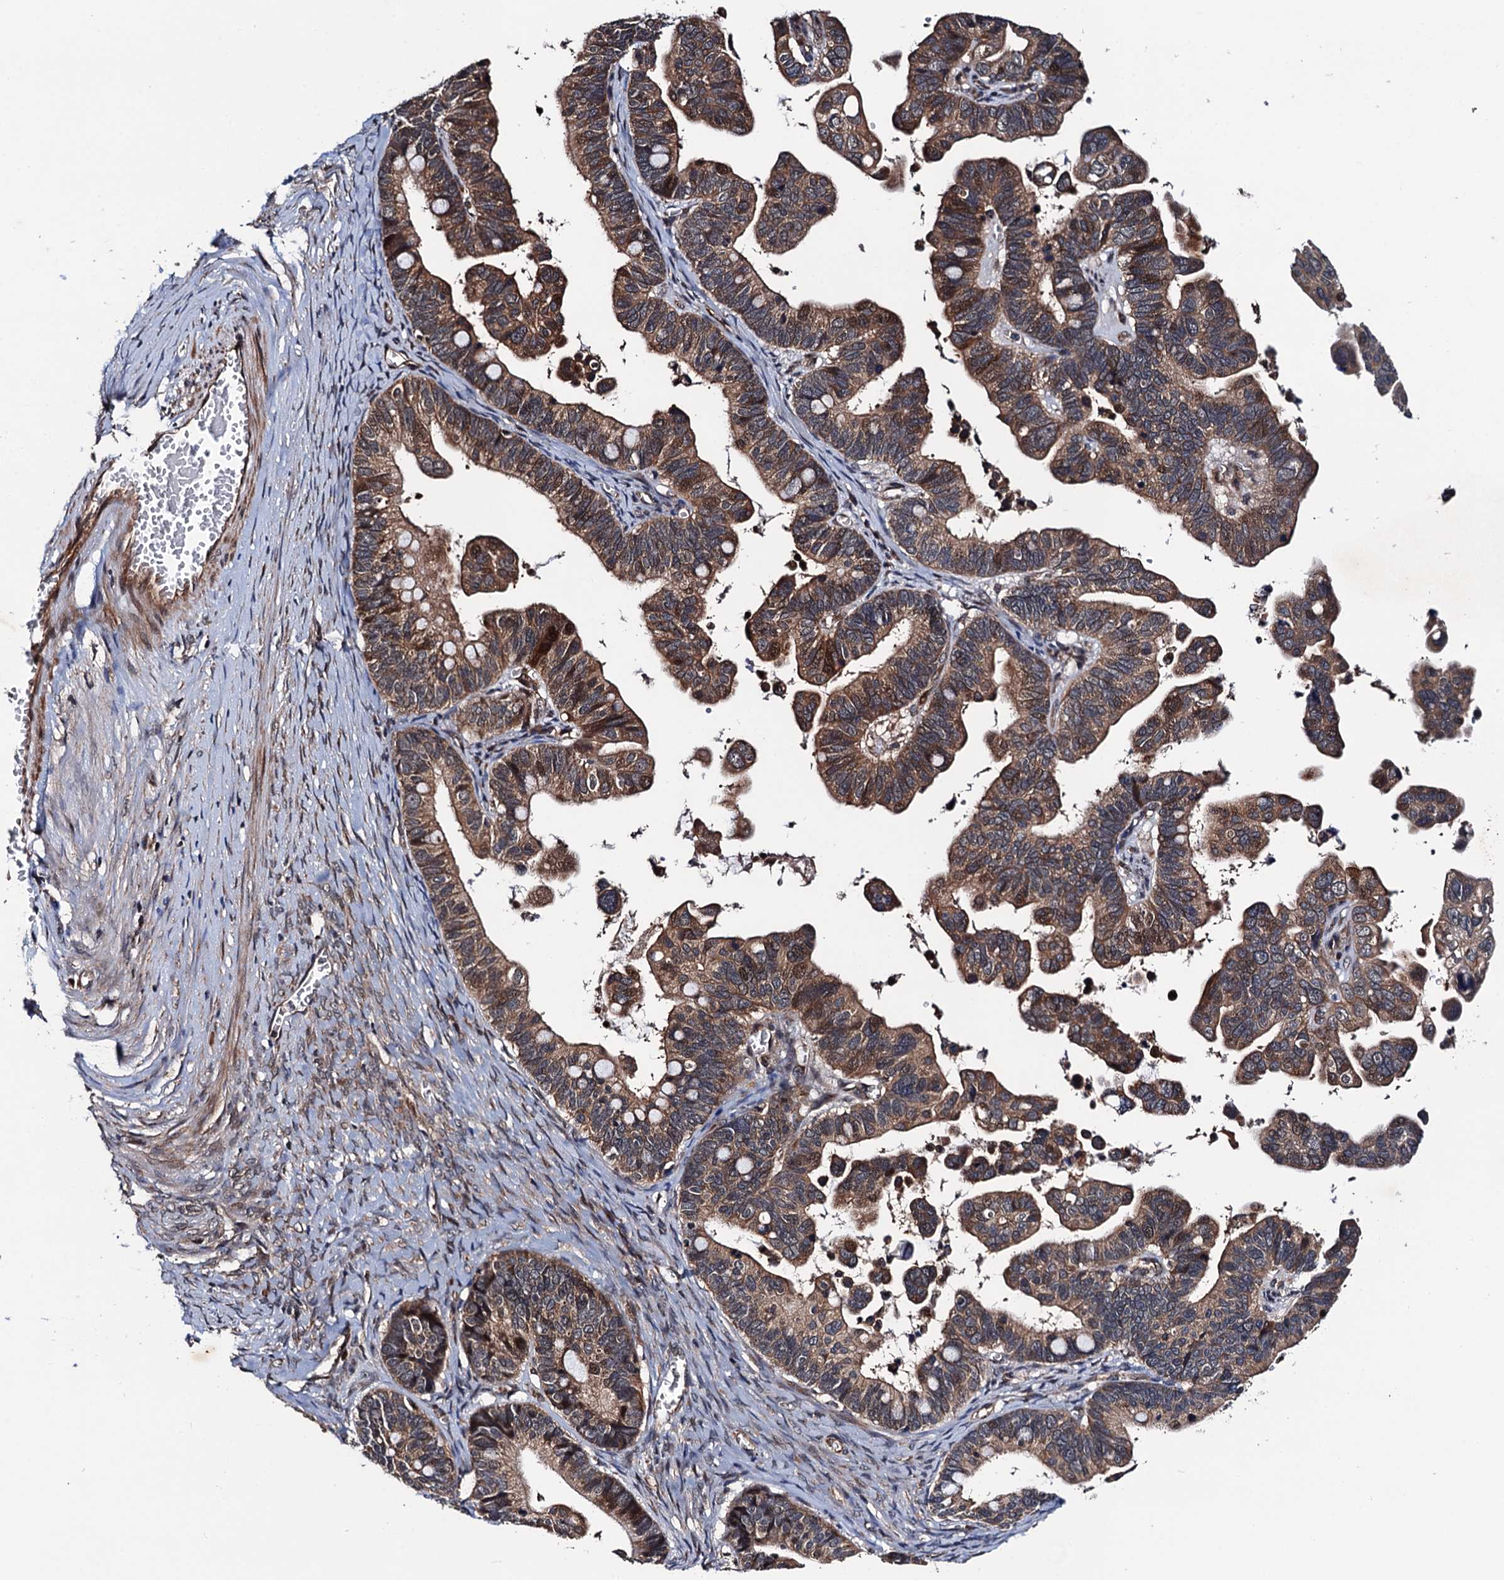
{"staining": {"intensity": "moderate", "quantity": ">75%", "location": "cytoplasmic/membranous"}, "tissue": "ovarian cancer", "cell_type": "Tumor cells", "image_type": "cancer", "snomed": [{"axis": "morphology", "description": "Cystadenocarcinoma, serous, NOS"}, {"axis": "topography", "description": "Ovary"}], "caption": "A photomicrograph of human serous cystadenocarcinoma (ovarian) stained for a protein exhibits moderate cytoplasmic/membranous brown staining in tumor cells.", "gene": "NAA16", "patient": {"sex": "female", "age": 56}}